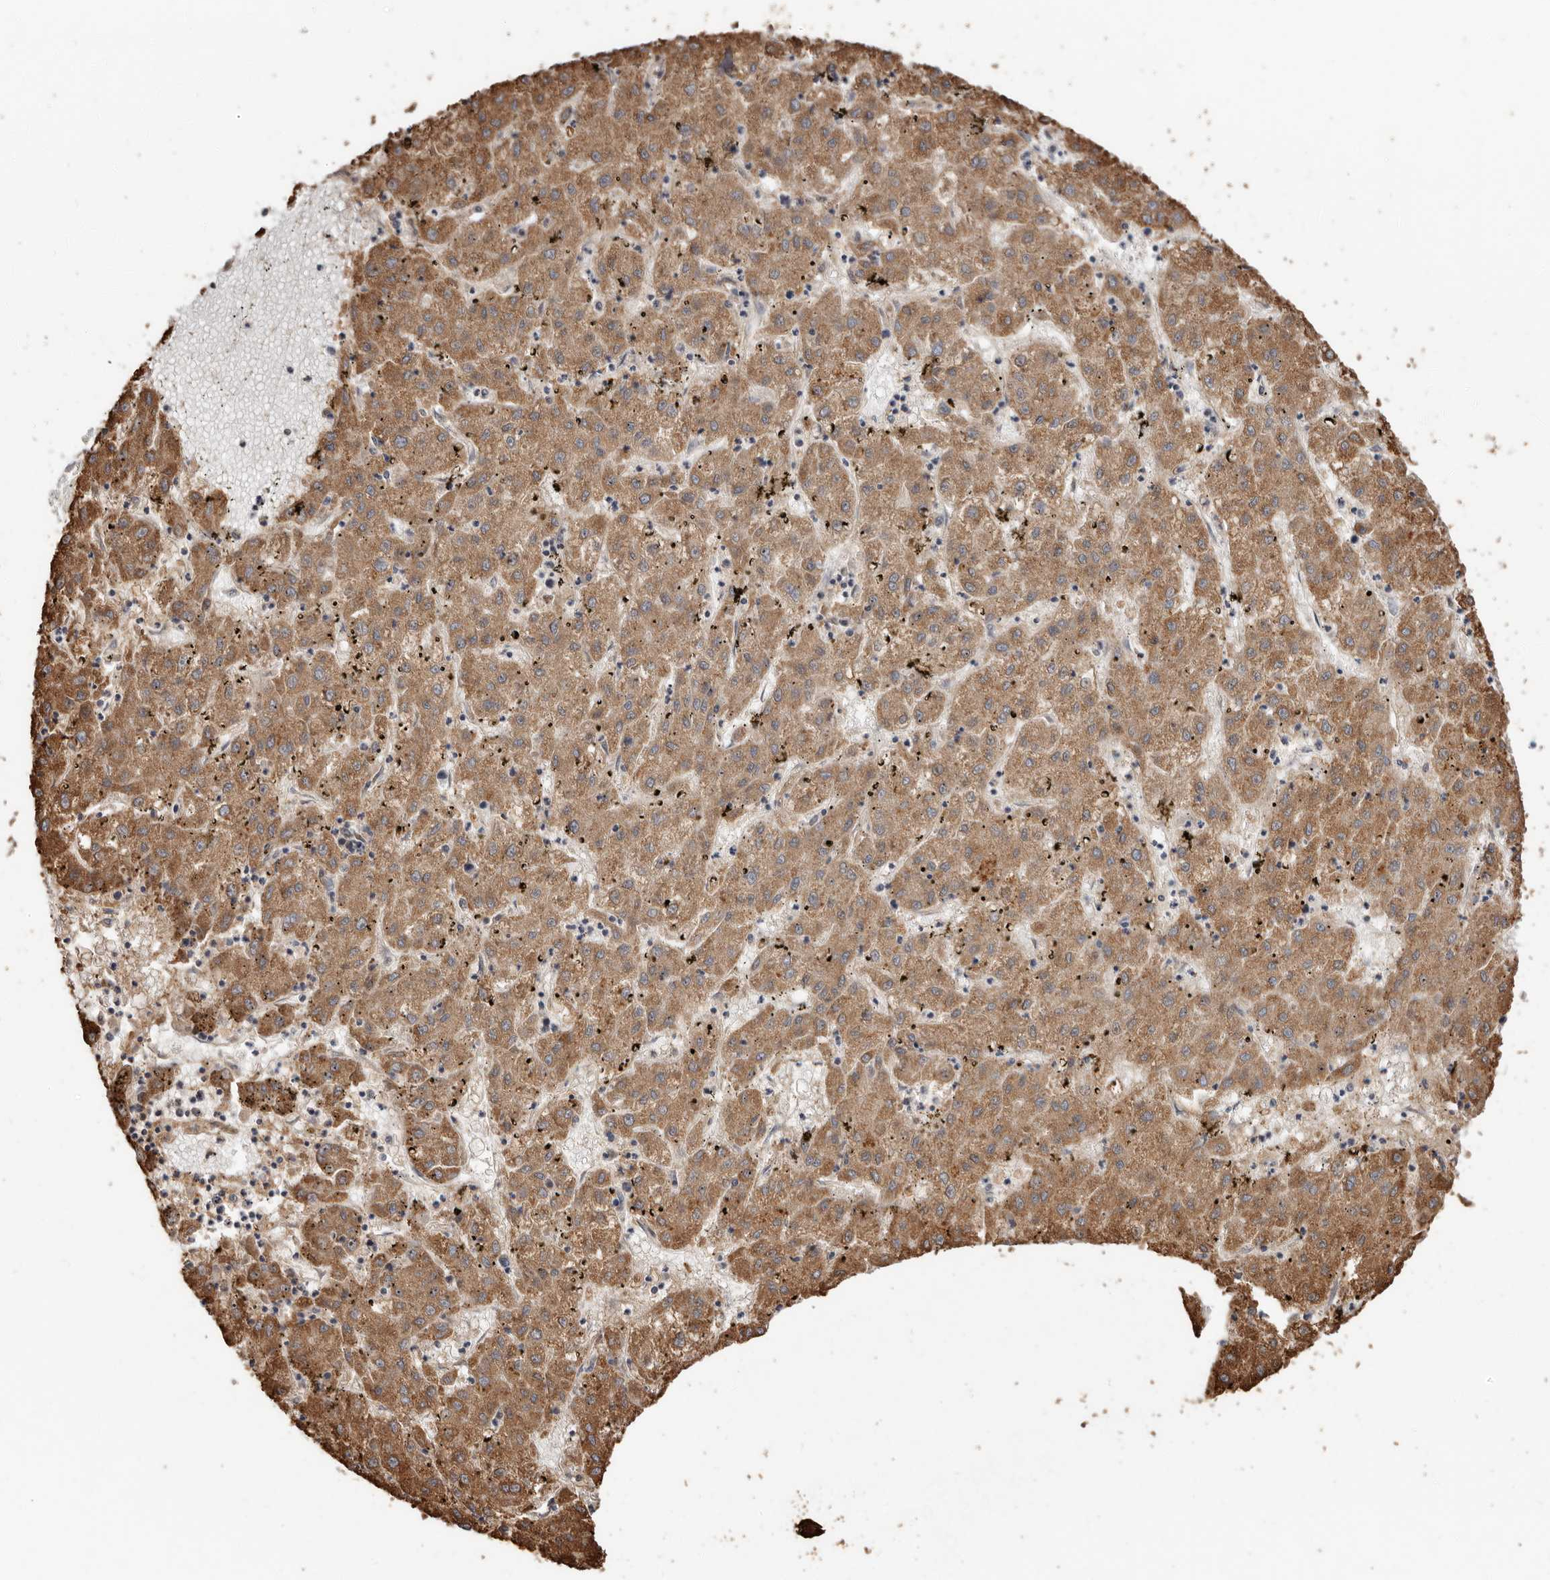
{"staining": {"intensity": "moderate", "quantity": ">75%", "location": "cytoplasmic/membranous"}, "tissue": "liver cancer", "cell_type": "Tumor cells", "image_type": "cancer", "snomed": [{"axis": "morphology", "description": "Carcinoma, Hepatocellular, NOS"}, {"axis": "topography", "description": "Liver"}], "caption": "This photomicrograph demonstrates liver cancer (hepatocellular carcinoma) stained with immunohistochemistry (IHC) to label a protein in brown. The cytoplasmic/membranous of tumor cells show moderate positivity for the protein. Nuclei are counter-stained blue.", "gene": "RSPO2", "patient": {"sex": "male", "age": 72}}